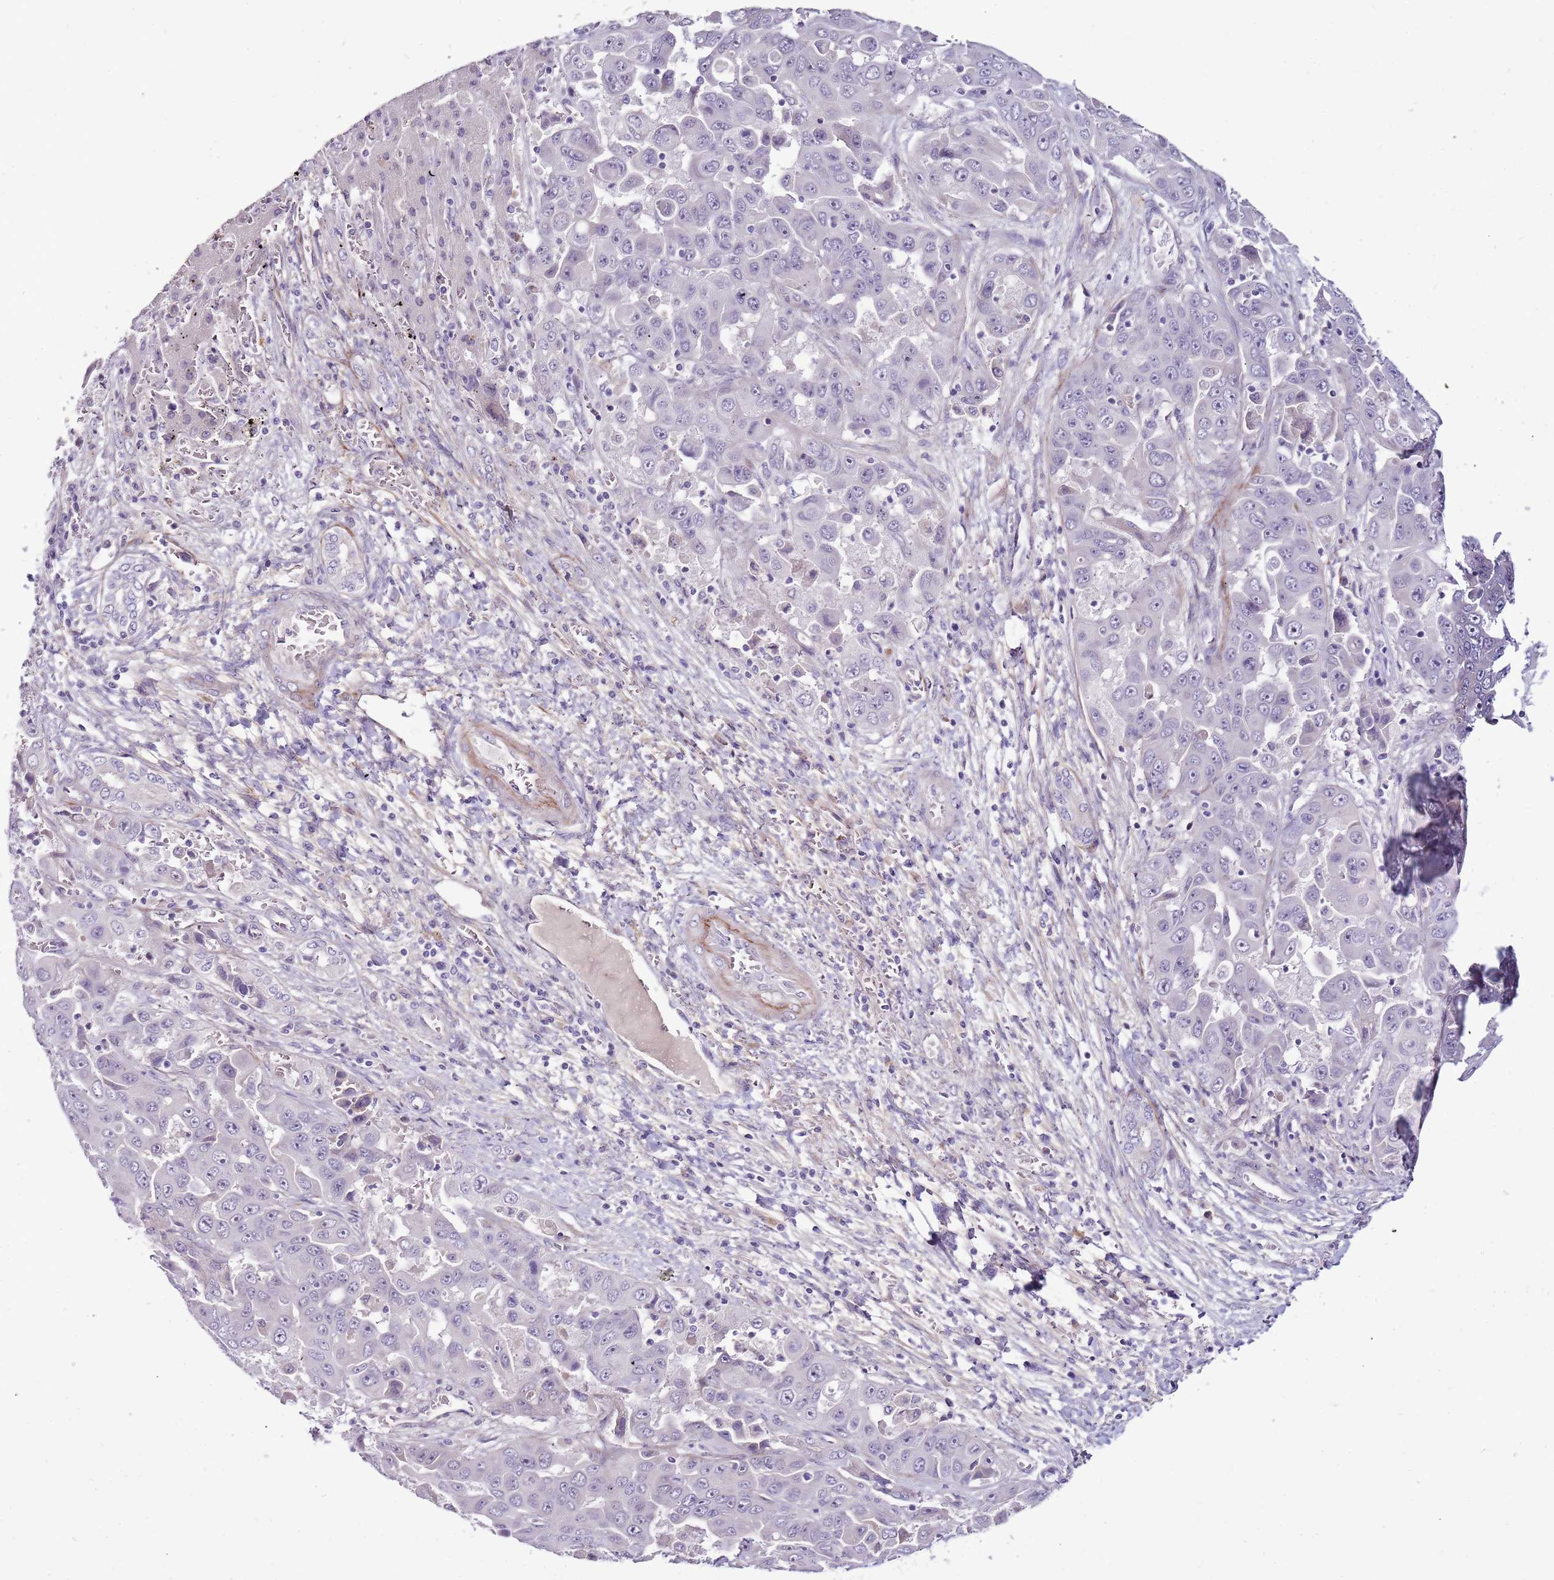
{"staining": {"intensity": "negative", "quantity": "none", "location": "none"}, "tissue": "liver cancer", "cell_type": "Tumor cells", "image_type": "cancer", "snomed": [{"axis": "morphology", "description": "Cholangiocarcinoma"}, {"axis": "topography", "description": "Liver"}], "caption": "A photomicrograph of liver cancer (cholangiocarcinoma) stained for a protein exhibits no brown staining in tumor cells. Brightfield microscopy of IHC stained with DAB (3,3'-diaminobenzidine) (brown) and hematoxylin (blue), captured at high magnification.", "gene": "NKX2-3", "patient": {"sex": "female", "age": 52}}